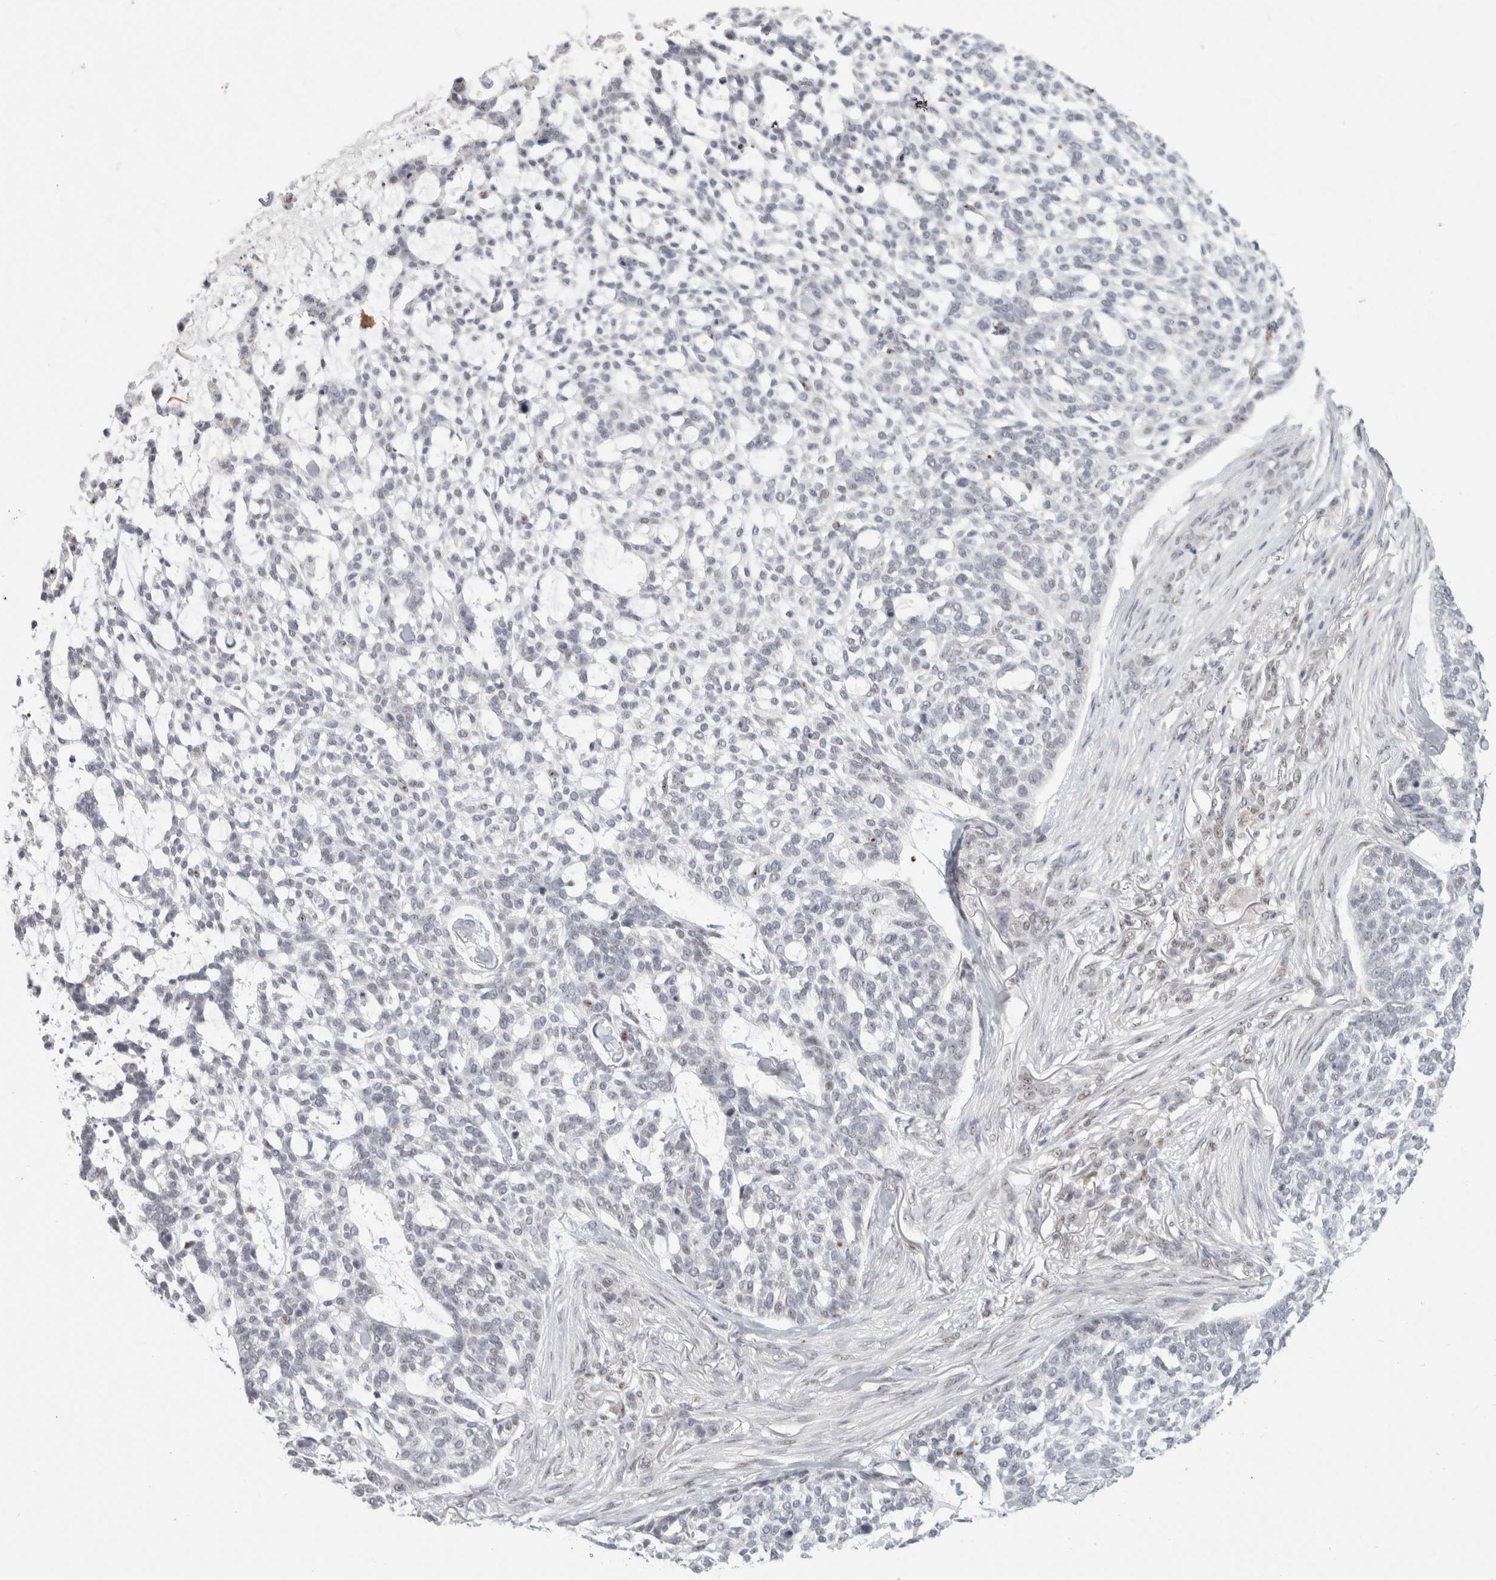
{"staining": {"intensity": "negative", "quantity": "none", "location": "none"}, "tissue": "skin cancer", "cell_type": "Tumor cells", "image_type": "cancer", "snomed": [{"axis": "morphology", "description": "Basal cell carcinoma"}, {"axis": "topography", "description": "Skin"}], "caption": "An immunohistochemistry (IHC) micrograph of skin basal cell carcinoma is shown. There is no staining in tumor cells of skin basal cell carcinoma.", "gene": "SENP6", "patient": {"sex": "female", "age": 64}}